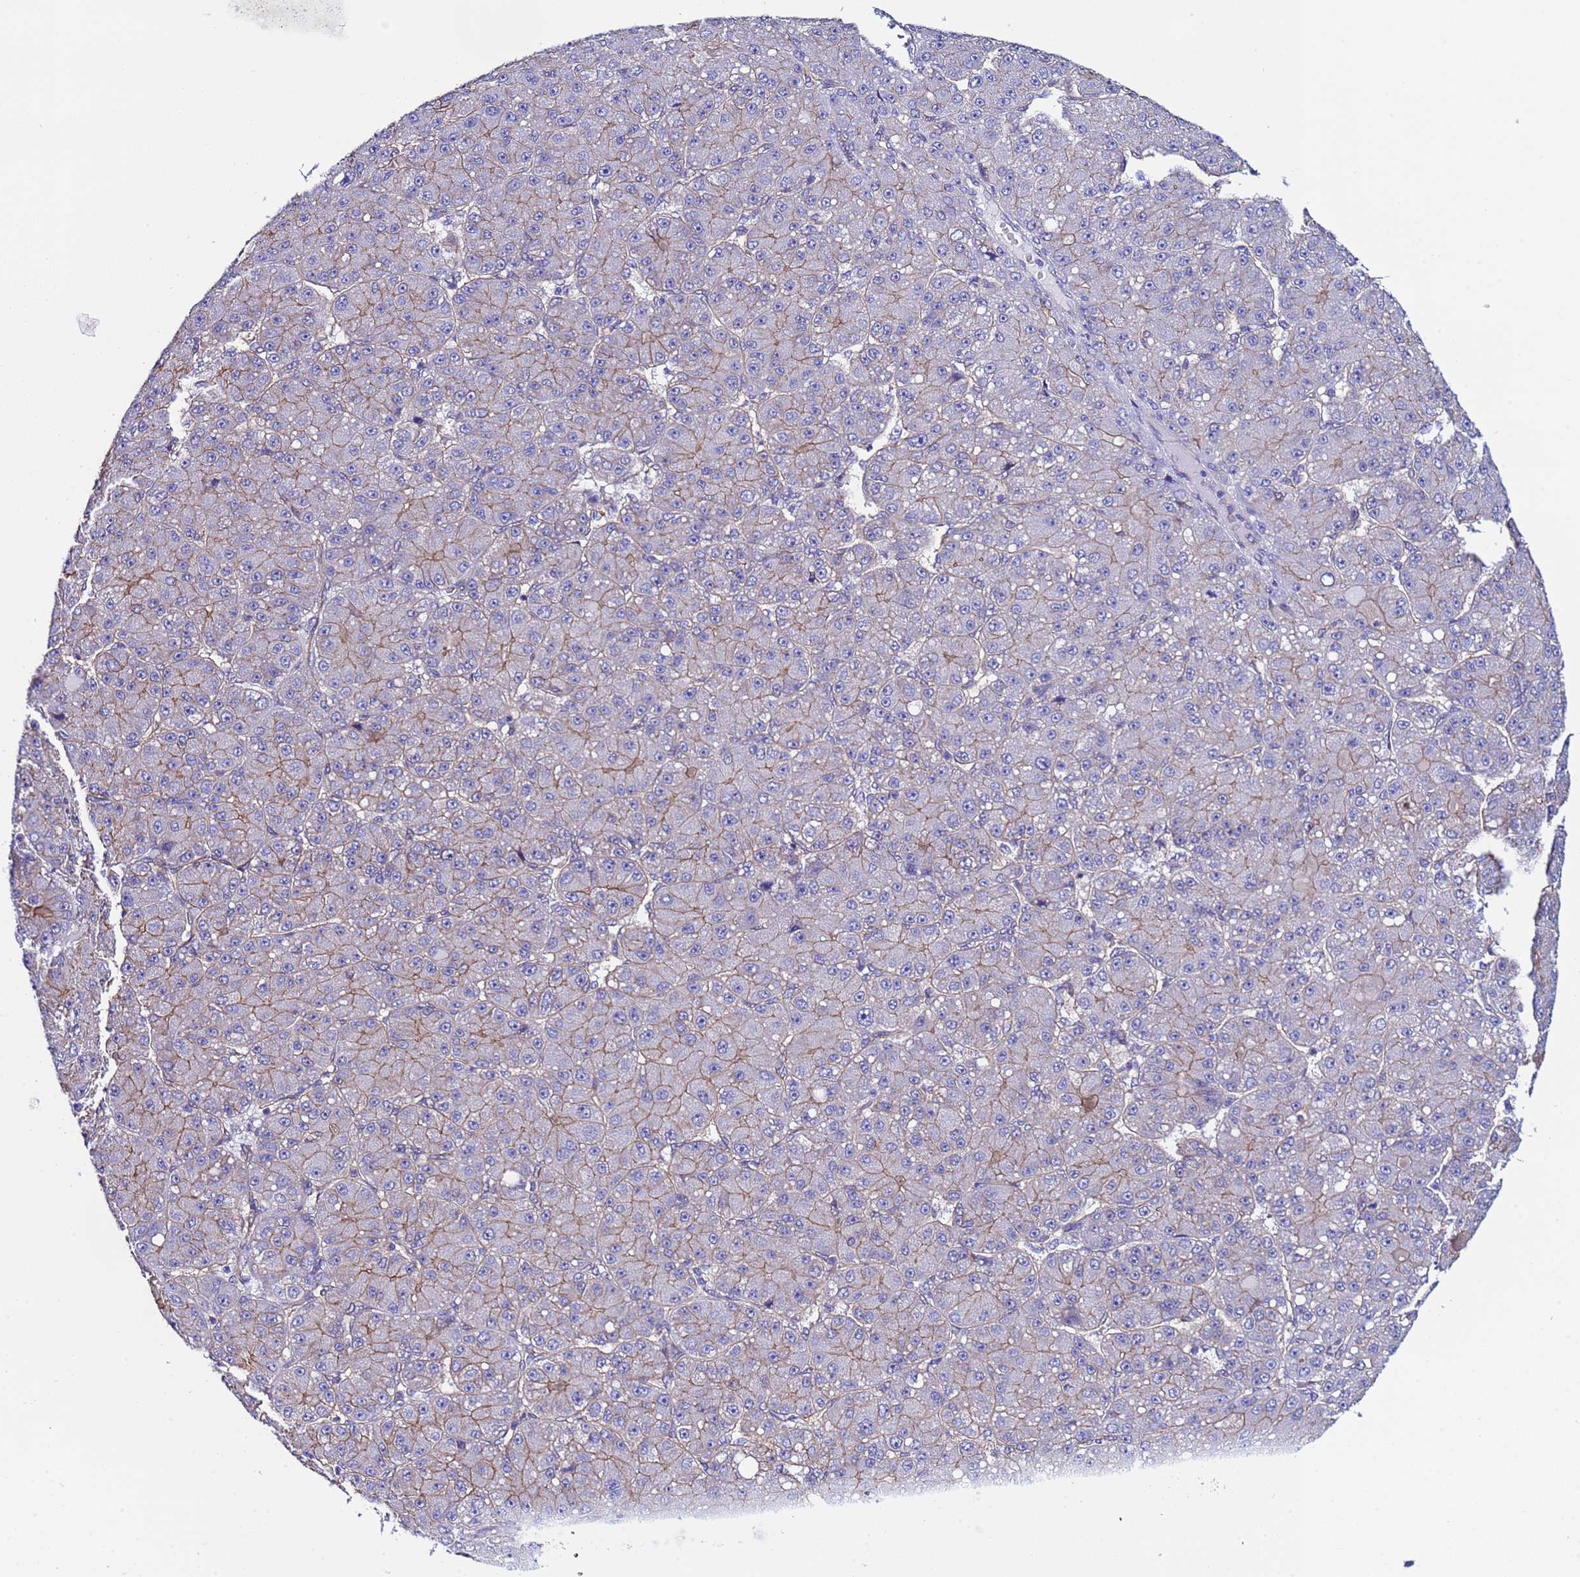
{"staining": {"intensity": "moderate", "quantity": "25%-75%", "location": "cytoplasmic/membranous"}, "tissue": "liver cancer", "cell_type": "Tumor cells", "image_type": "cancer", "snomed": [{"axis": "morphology", "description": "Carcinoma, Hepatocellular, NOS"}, {"axis": "topography", "description": "Liver"}], "caption": "Immunohistochemistry (DAB) staining of hepatocellular carcinoma (liver) demonstrates moderate cytoplasmic/membranous protein staining in approximately 25%-75% of tumor cells. Using DAB (3,3'-diaminobenzidine) (brown) and hematoxylin (blue) stains, captured at high magnification using brightfield microscopy.", "gene": "ZNF248", "patient": {"sex": "male", "age": 67}}